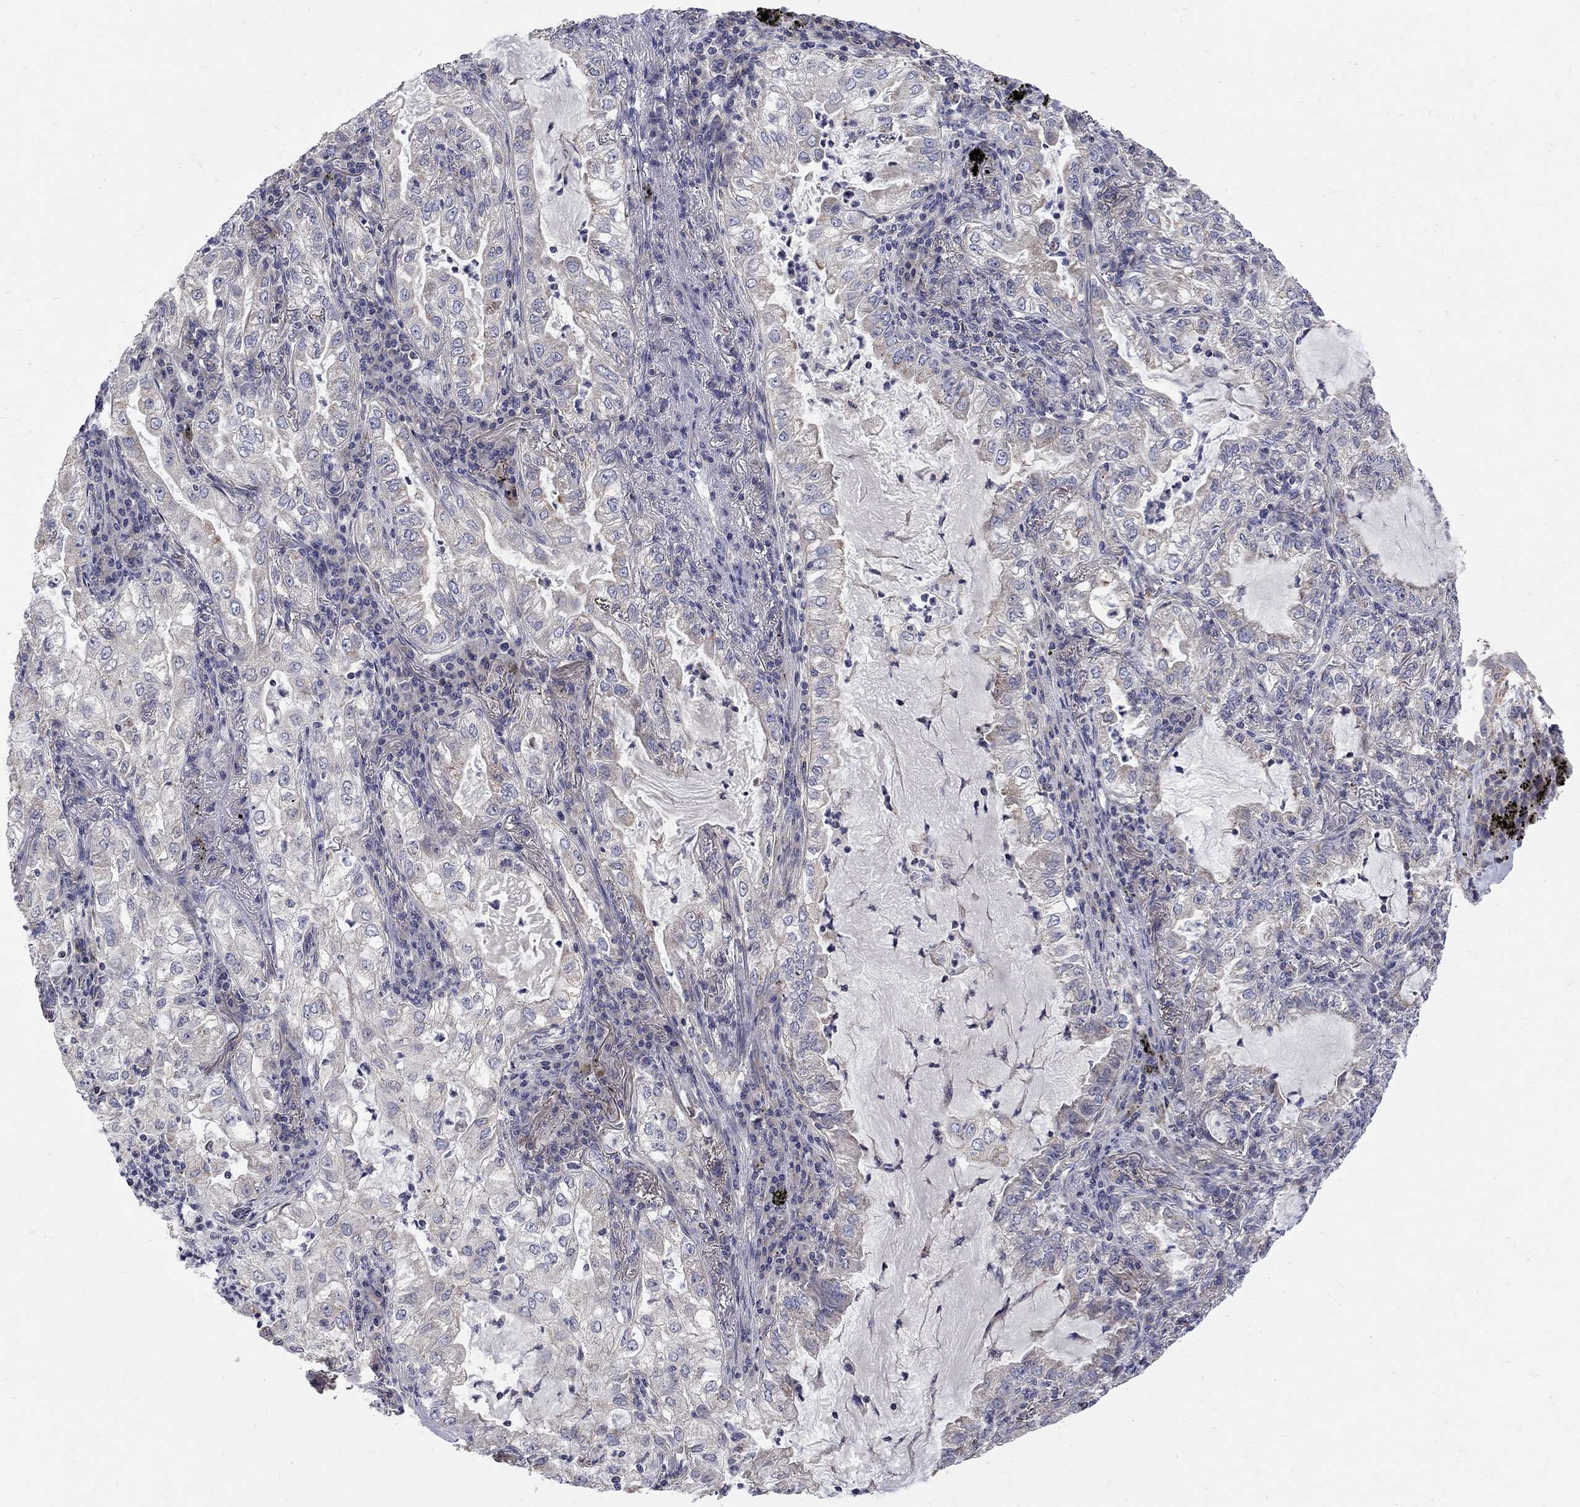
{"staining": {"intensity": "negative", "quantity": "none", "location": "none"}, "tissue": "lung cancer", "cell_type": "Tumor cells", "image_type": "cancer", "snomed": [{"axis": "morphology", "description": "Adenocarcinoma, NOS"}, {"axis": "topography", "description": "Lung"}], "caption": "This histopathology image is of adenocarcinoma (lung) stained with immunohistochemistry (IHC) to label a protein in brown with the nuclei are counter-stained blue. There is no positivity in tumor cells.", "gene": "SH2B1", "patient": {"sex": "female", "age": 73}}